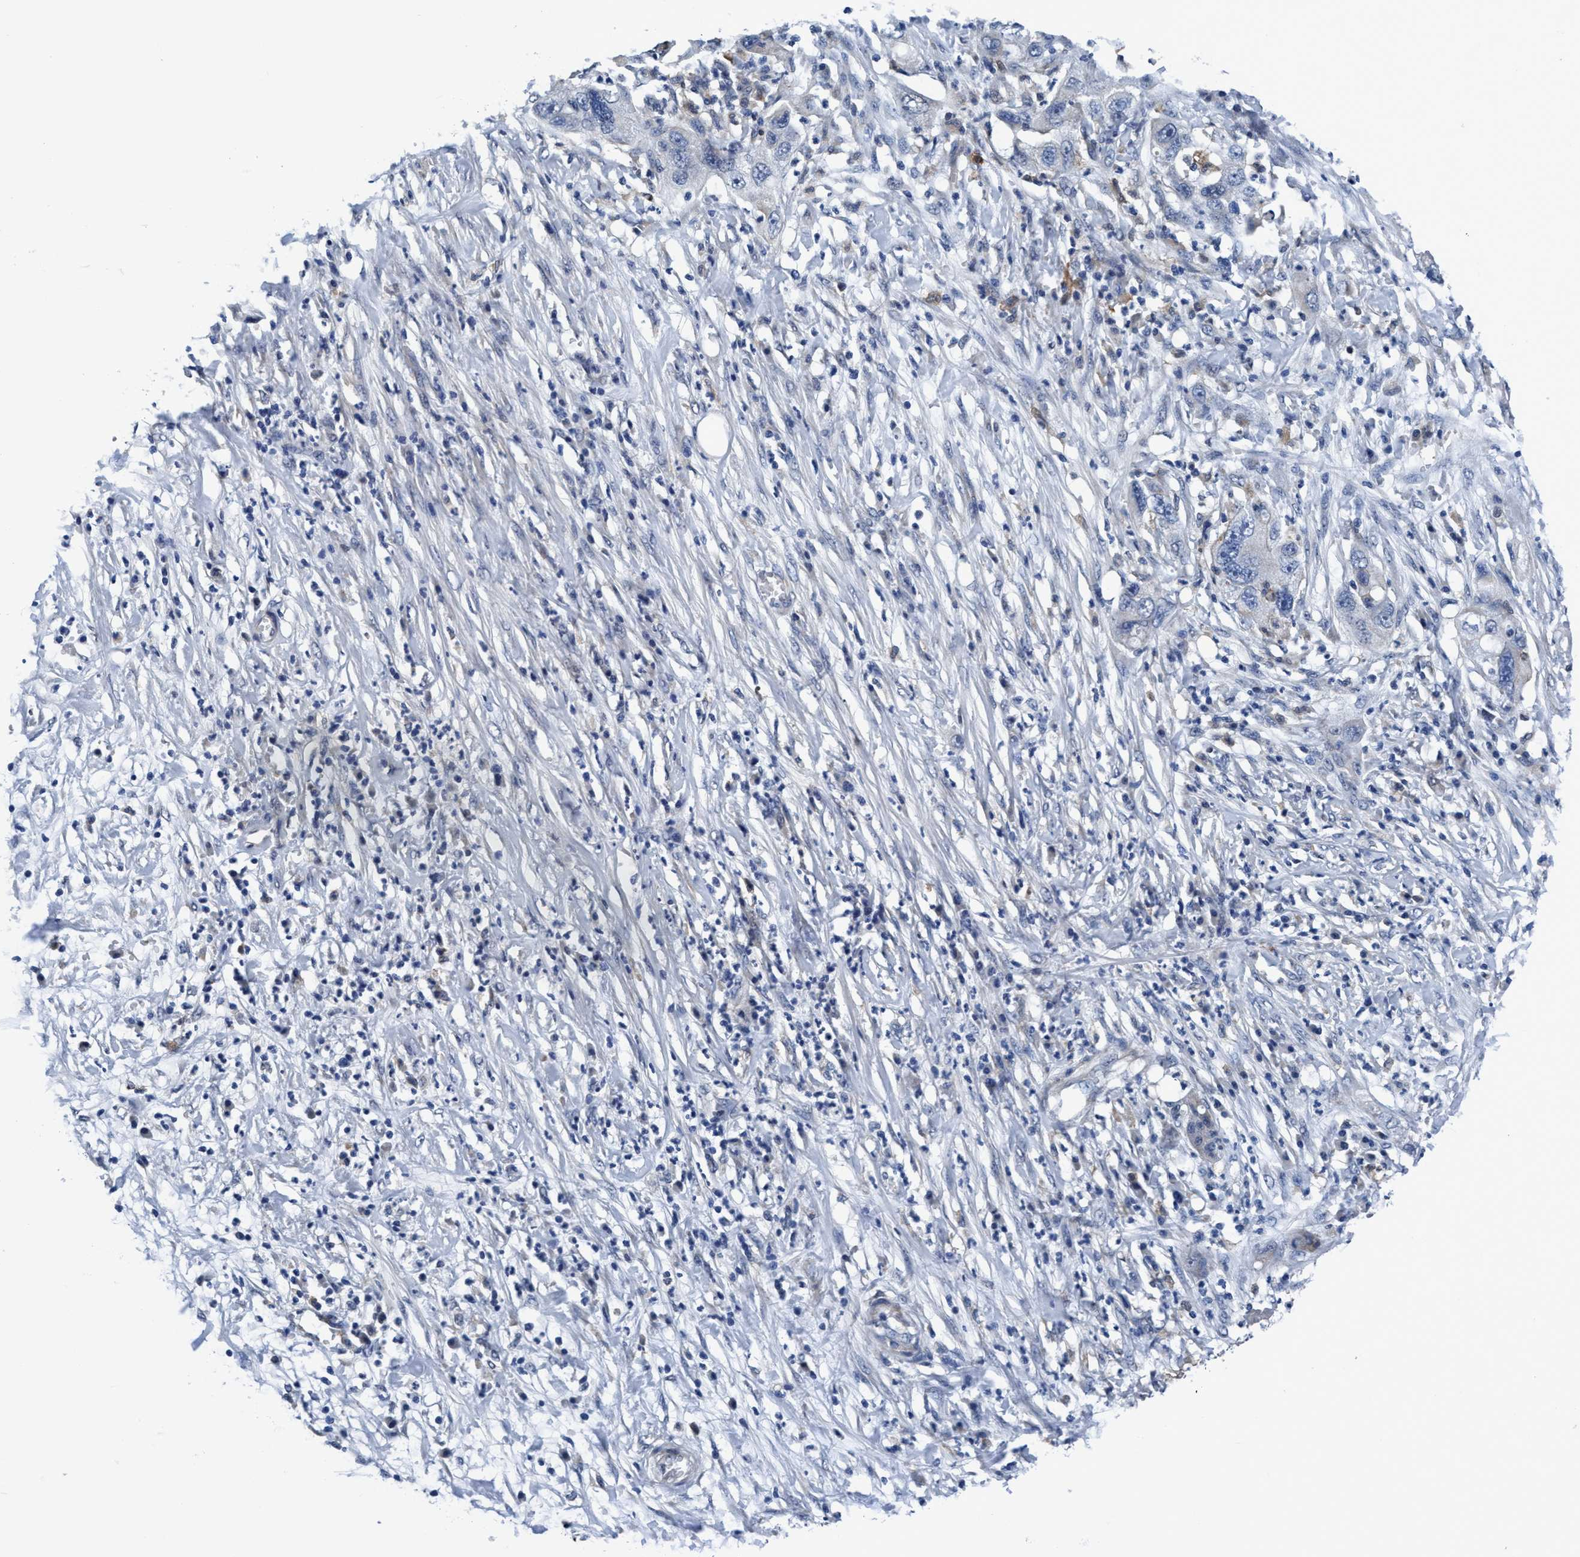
{"staining": {"intensity": "negative", "quantity": "none", "location": "none"}, "tissue": "pancreatic cancer", "cell_type": "Tumor cells", "image_type": "cancer", "snomed": [{"axis": "morphology", "description": "Adenocarcinoma, NOS"}, {"axis": "topography", "description": "Pancreas"}], "caption": "High power microscopy image of an IHC image of pancreatic adenocarcinoma, revealing no significant positivity in tumor cells.", "gene": "TMEM94", "patient": {"sex": "female", "age": 78}}